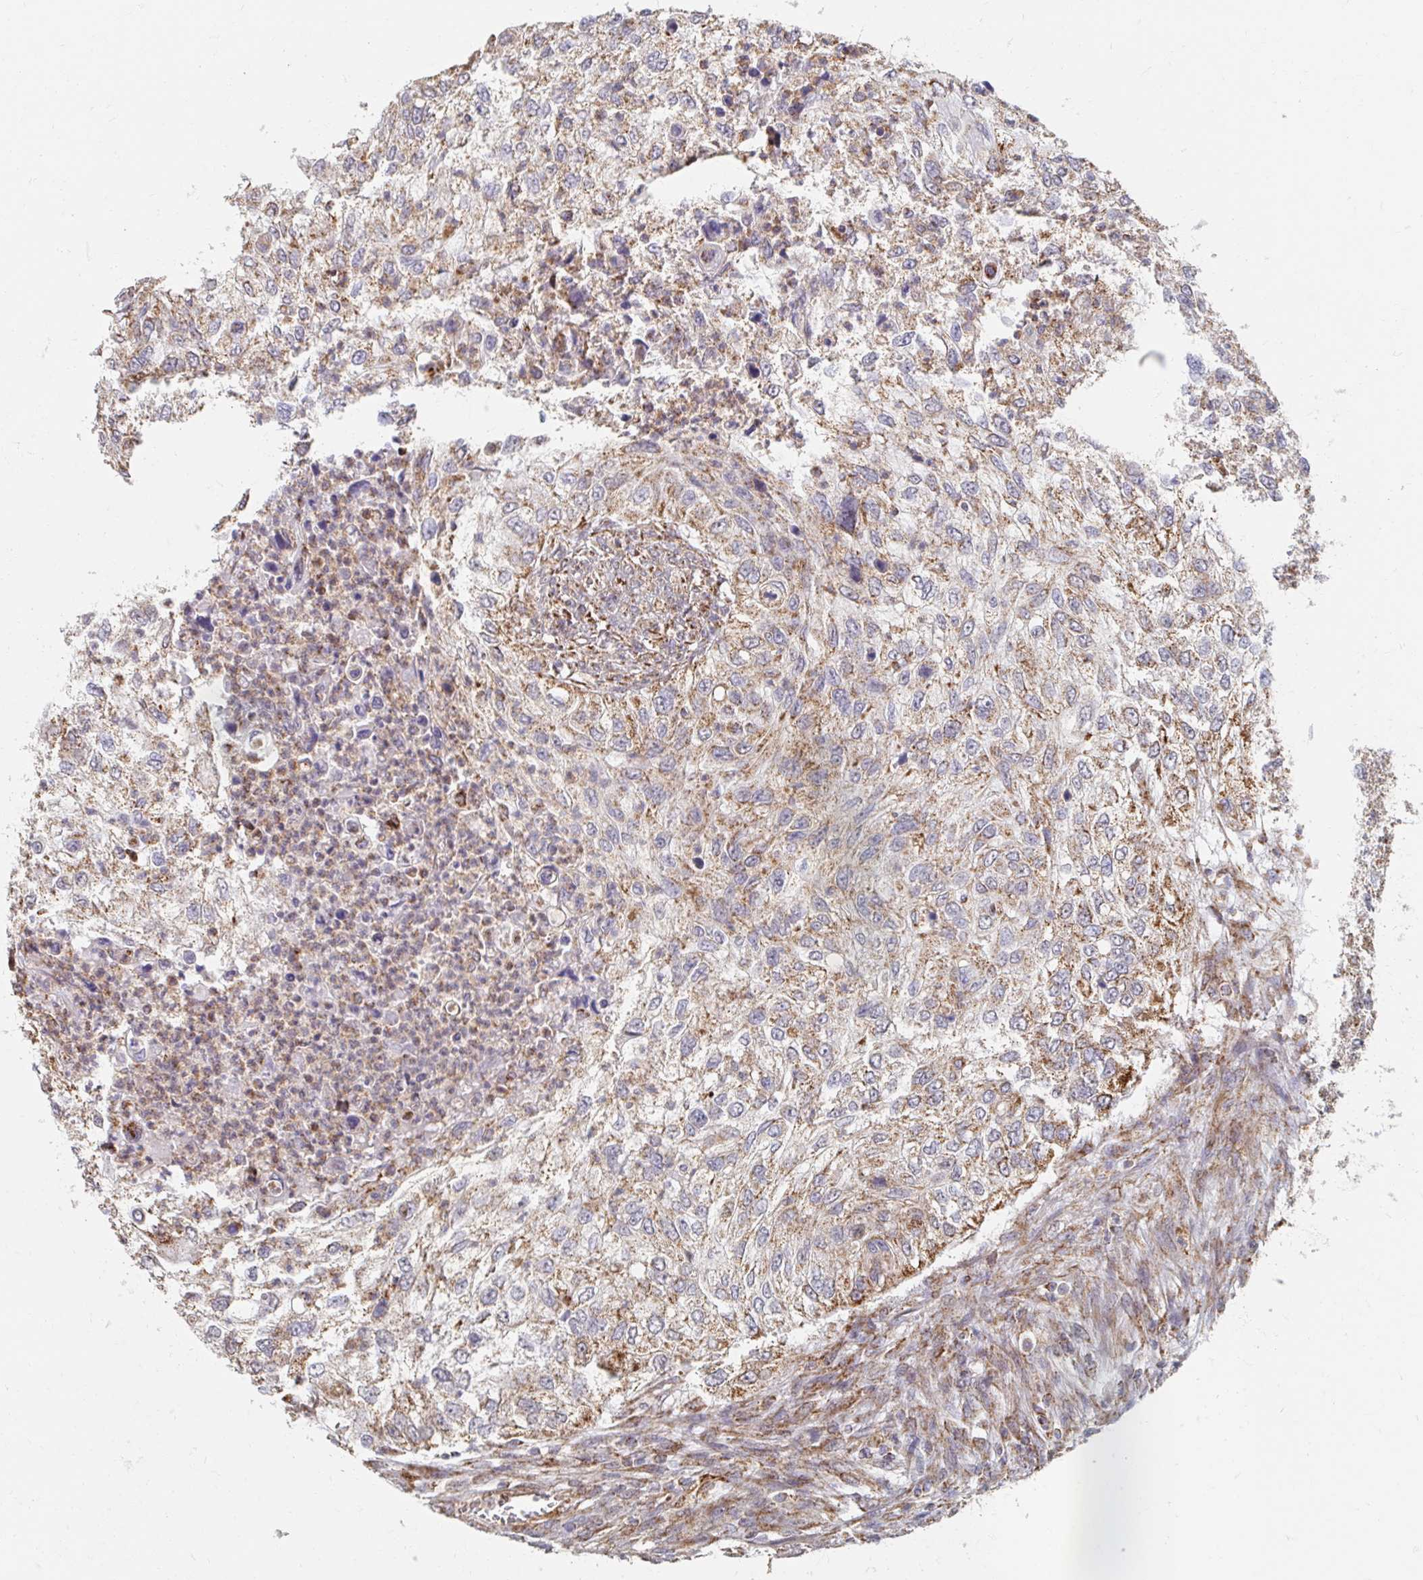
{"staining": {"intensity": "moderate", "quantity": ">75%", "location": "cytoplasmic/membranous"}, "tissue": "urothelial cancer", "cell_type": "Tumor cells", "image_type": "cancer", "snomed": [{"axis": "morphology", "description": "Urothelial carcinoma, High grade"}, {"axis": "topography", "description": "Urinary bladder"}], "caption": "Urothelial carcinoma (high-grade) stained for a protein displays moderate cytoplasmic/membranous positivity in tumor cells.", "gene": "MAVS", "patient": {"sex": "female", "age": 60}}